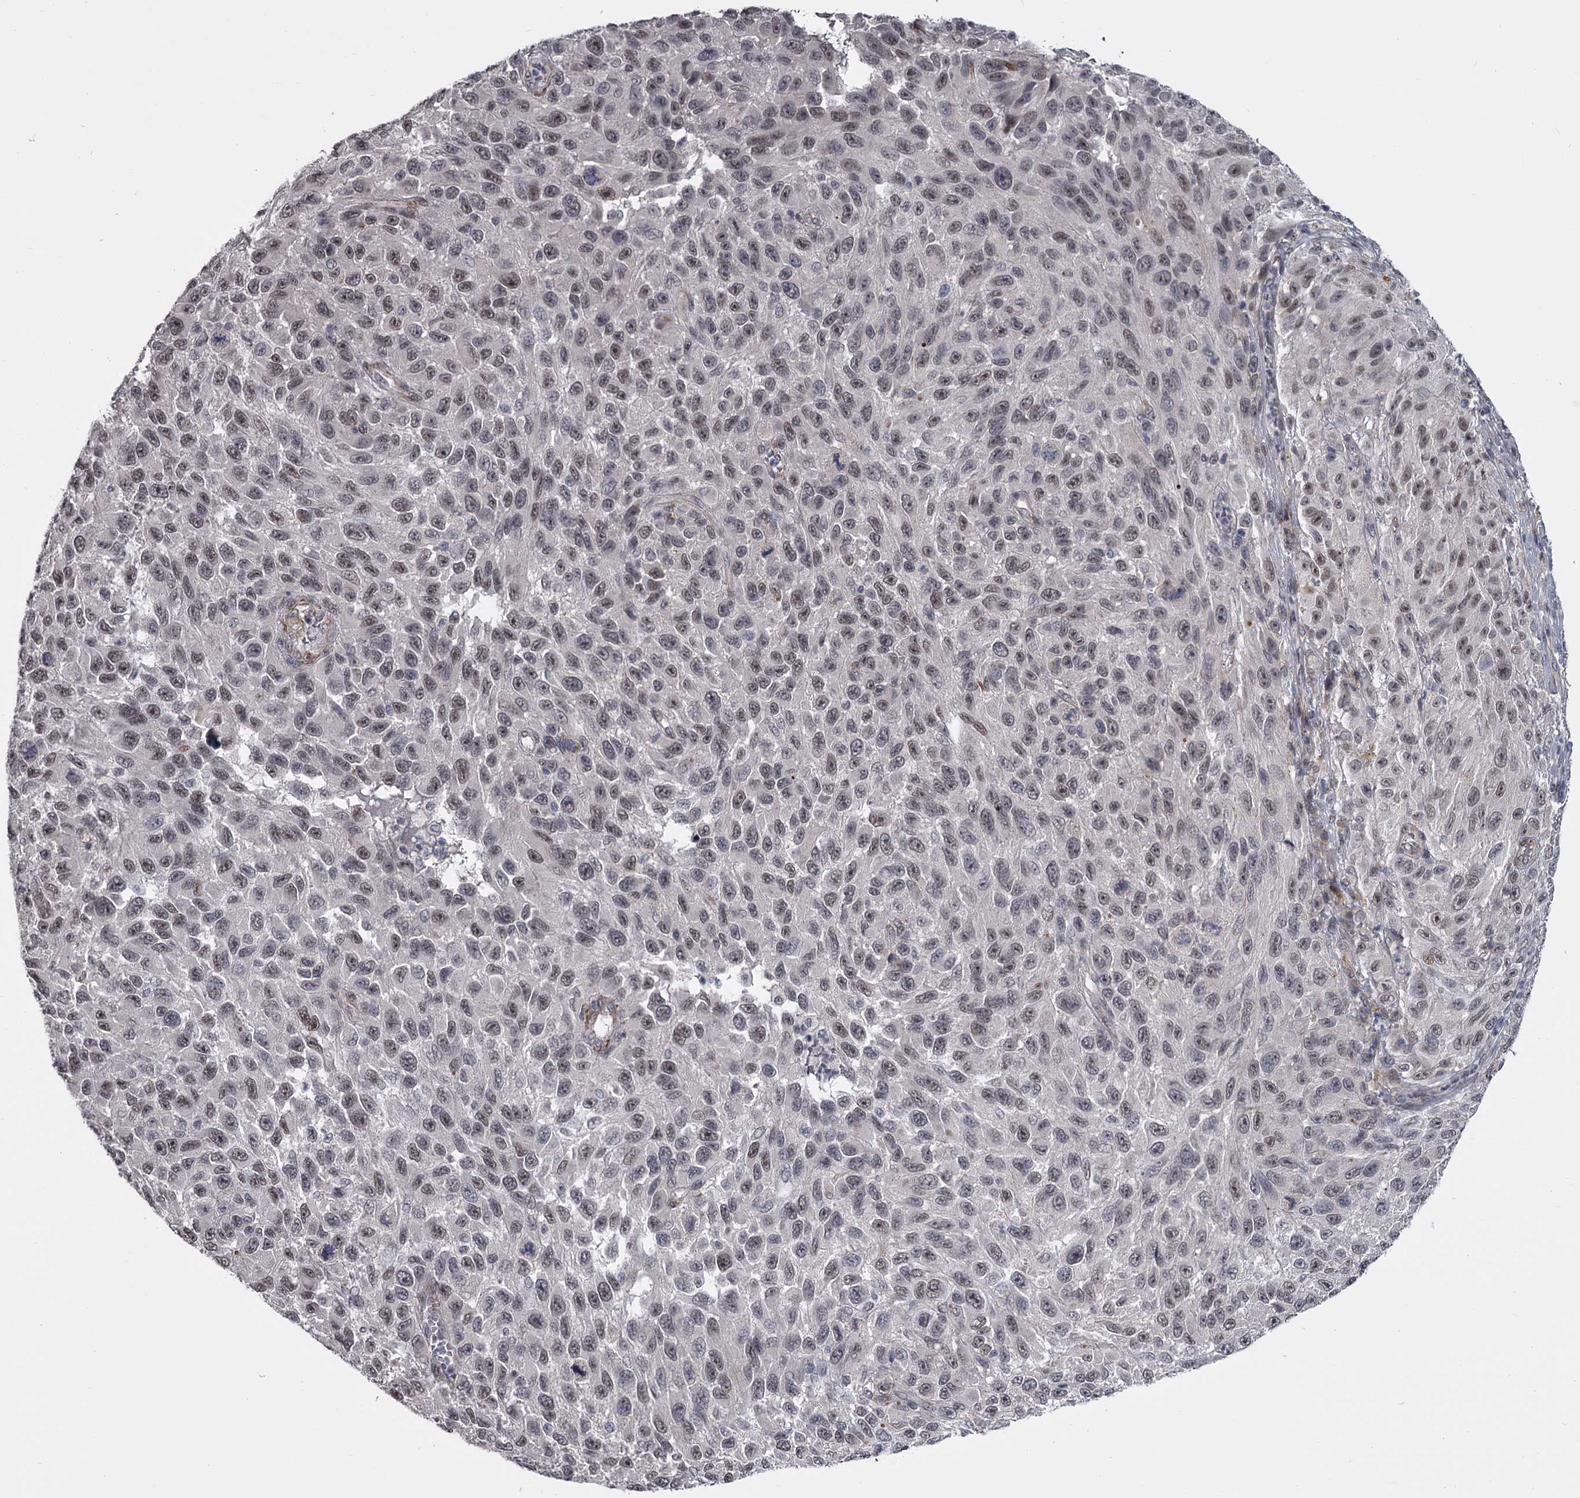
{"staining": {"intensity": "weak", "quantity": ">75%", "location": "nuclear"}, "tissue": "melanoma", "cell_type": "Tumor cells", "image_type": "cancer", "snomed": [{"axis": "morphology", "description": "Malignant melanoma, NOS"}, {"axis": "topography", "description": "Skin"}], "caption": "Malignant melanoma stained for a protein (brown) displays weak nuclear positive expression in about >75% of tumor cells.", "gene": "PRPF40B", "patient": {"sex": "female", "age": 96}}